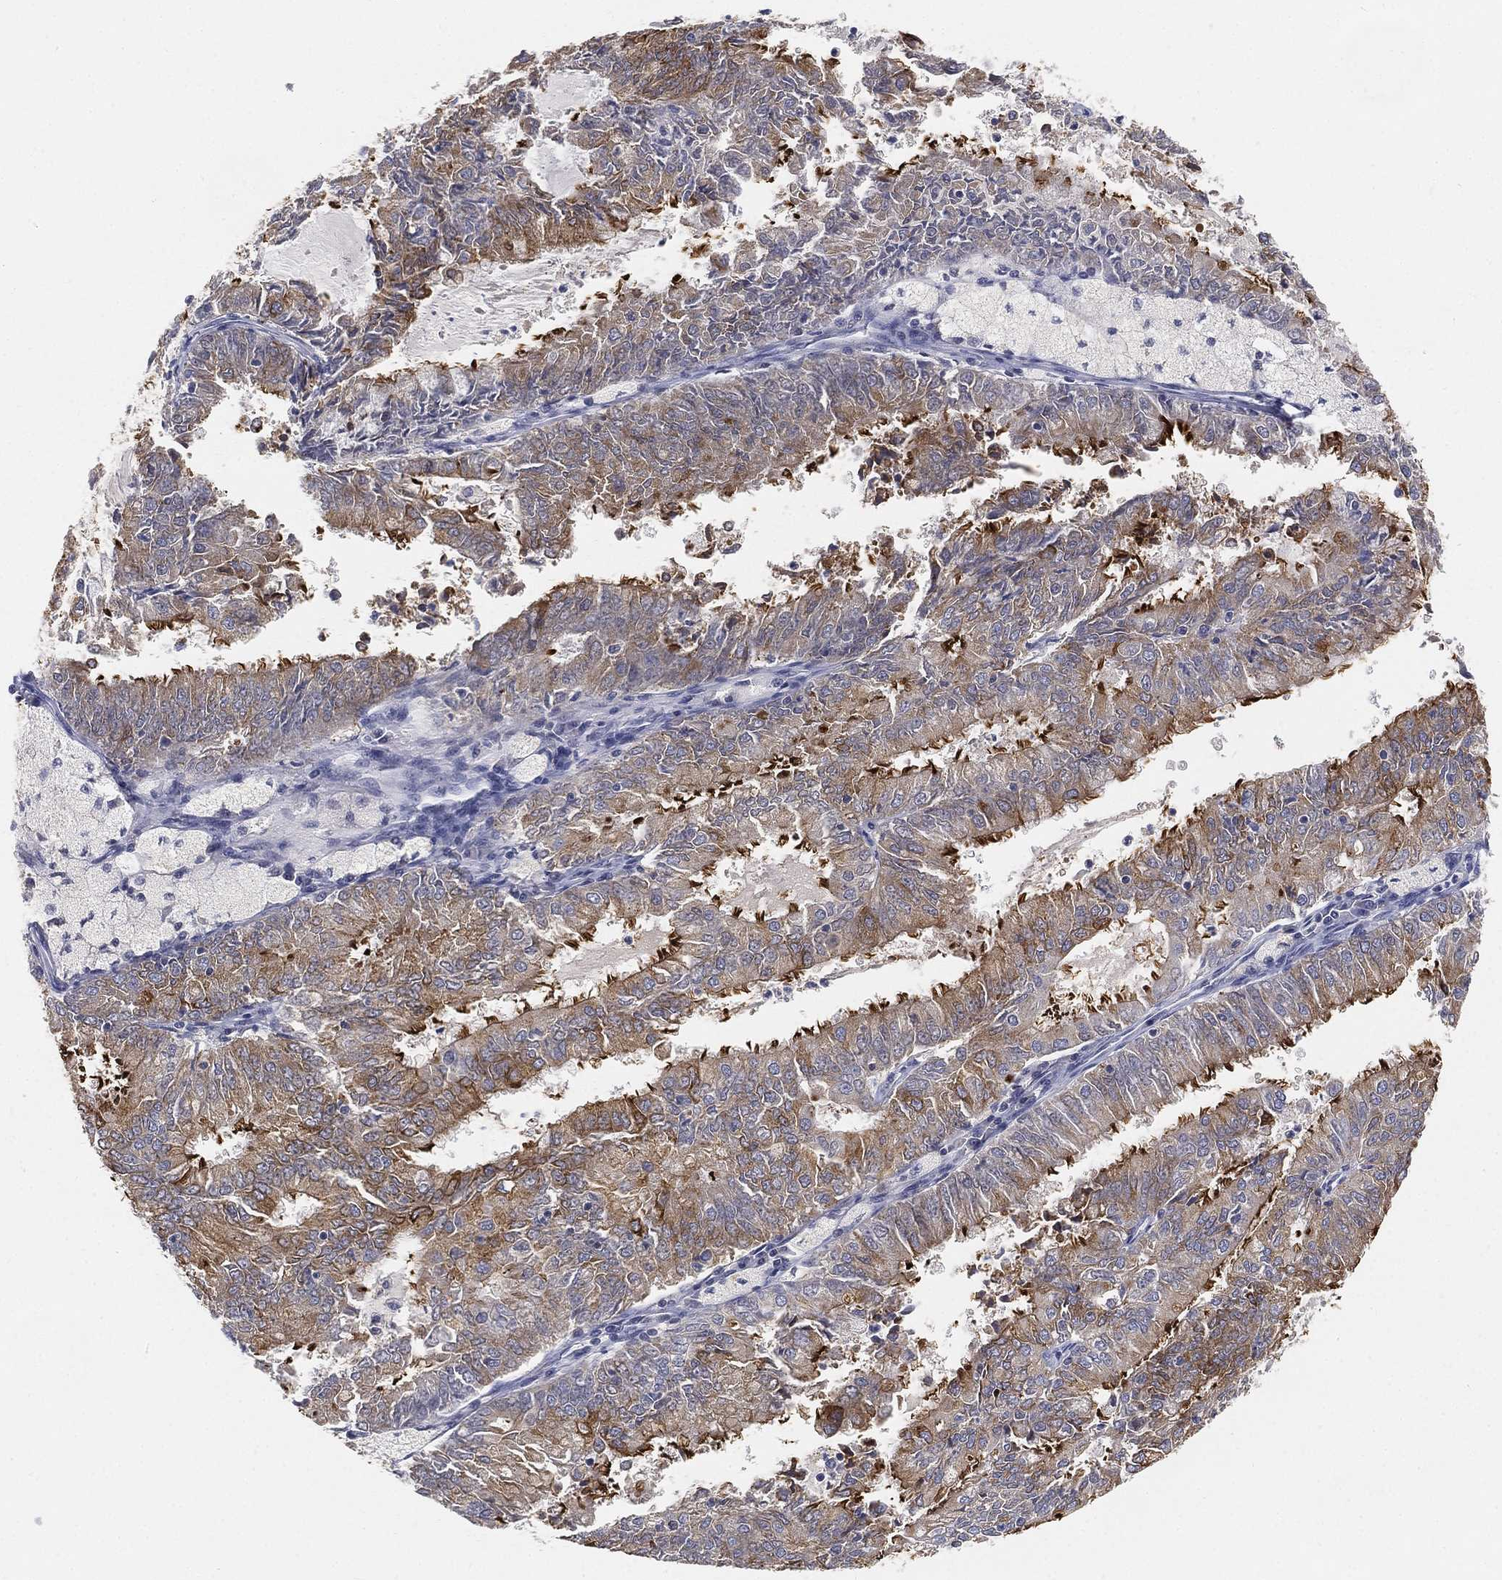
{"staining": {"intensity": "strong", "quantity": "25%-75%", "location": "cytoplasmic/membranous"}, "tissue": "endometrial cancer", "cell_type": "Tumor cells", "image_type": "cancer", "snomed": [{"axis": "morphology", "description": "Adenocarcinoma, NOS"}, {"axis": "topography", "description": "Endometrium"}], "caption": "This is an image of IHC staining of adenocarcinoma (endometrial), which shows strong expression in the cytoplasmic/membranous of tumor cells.", "gene": "TMEM25", "patient": {"sex": "female", "age": 57}}